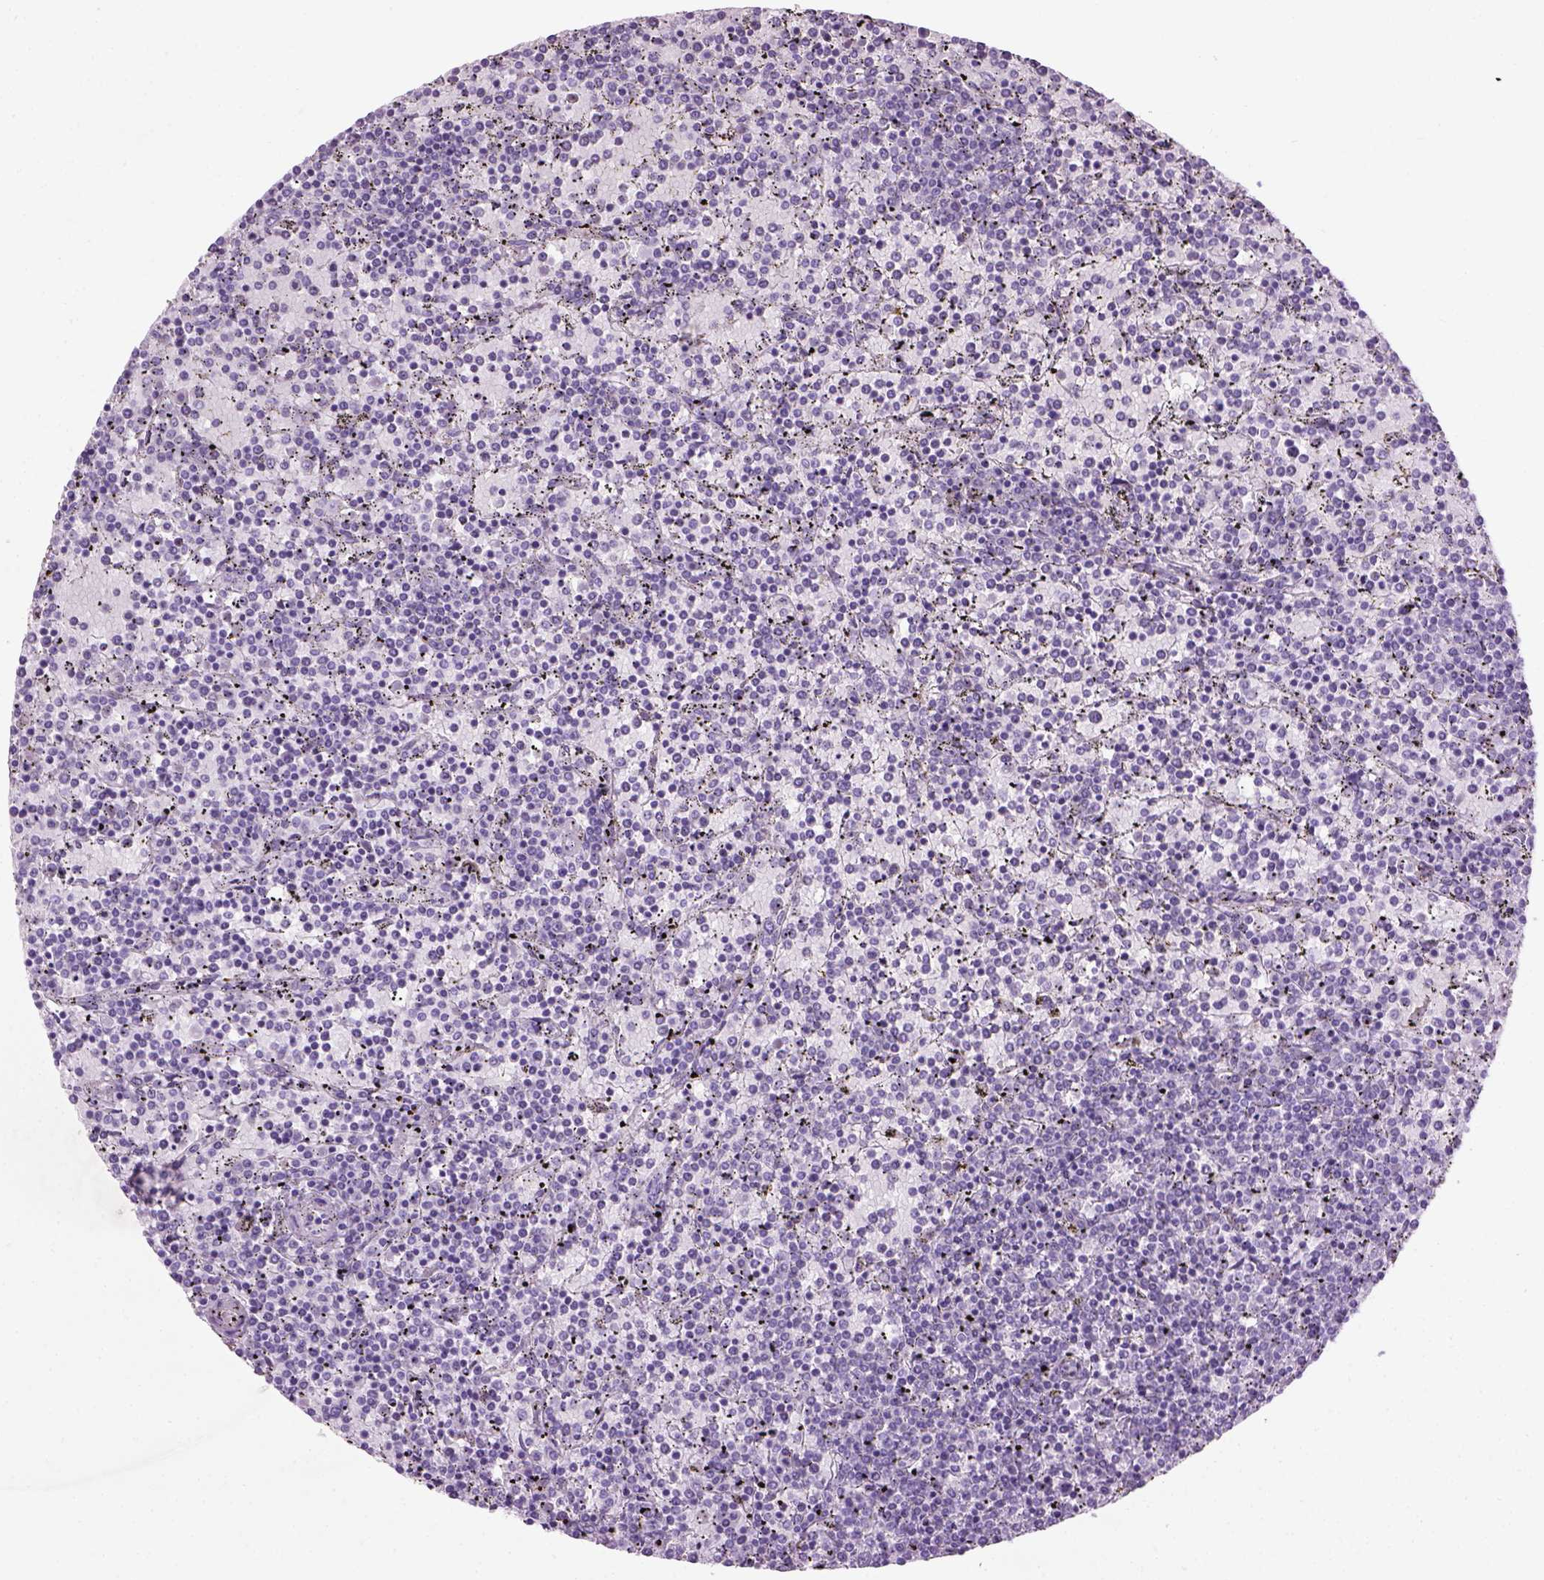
{"staining": {"intensity": "negative", "quantity": "none", "location": "none"}, "tissue": "lymphoma", "cell_type": "Tumor cells", "image_type": "cancer", "snomed": [{"axis": "morphology", "description": "Malignant lymphoma, non-Hodgkin's type, Low grade"}, {"axis": "topography", "description": "Spleen"}], "caption": "Protein analysis of low-grade malignant lymphoma, non-Hodgkin's type exhibits no significant positivity in tumor cells. The staining is performed using DAB brown chromogen with nuclei counter-stained in using hematoxylin.", "gene": "GABRB2", "patient": {"sex": "female", "age": 77}}